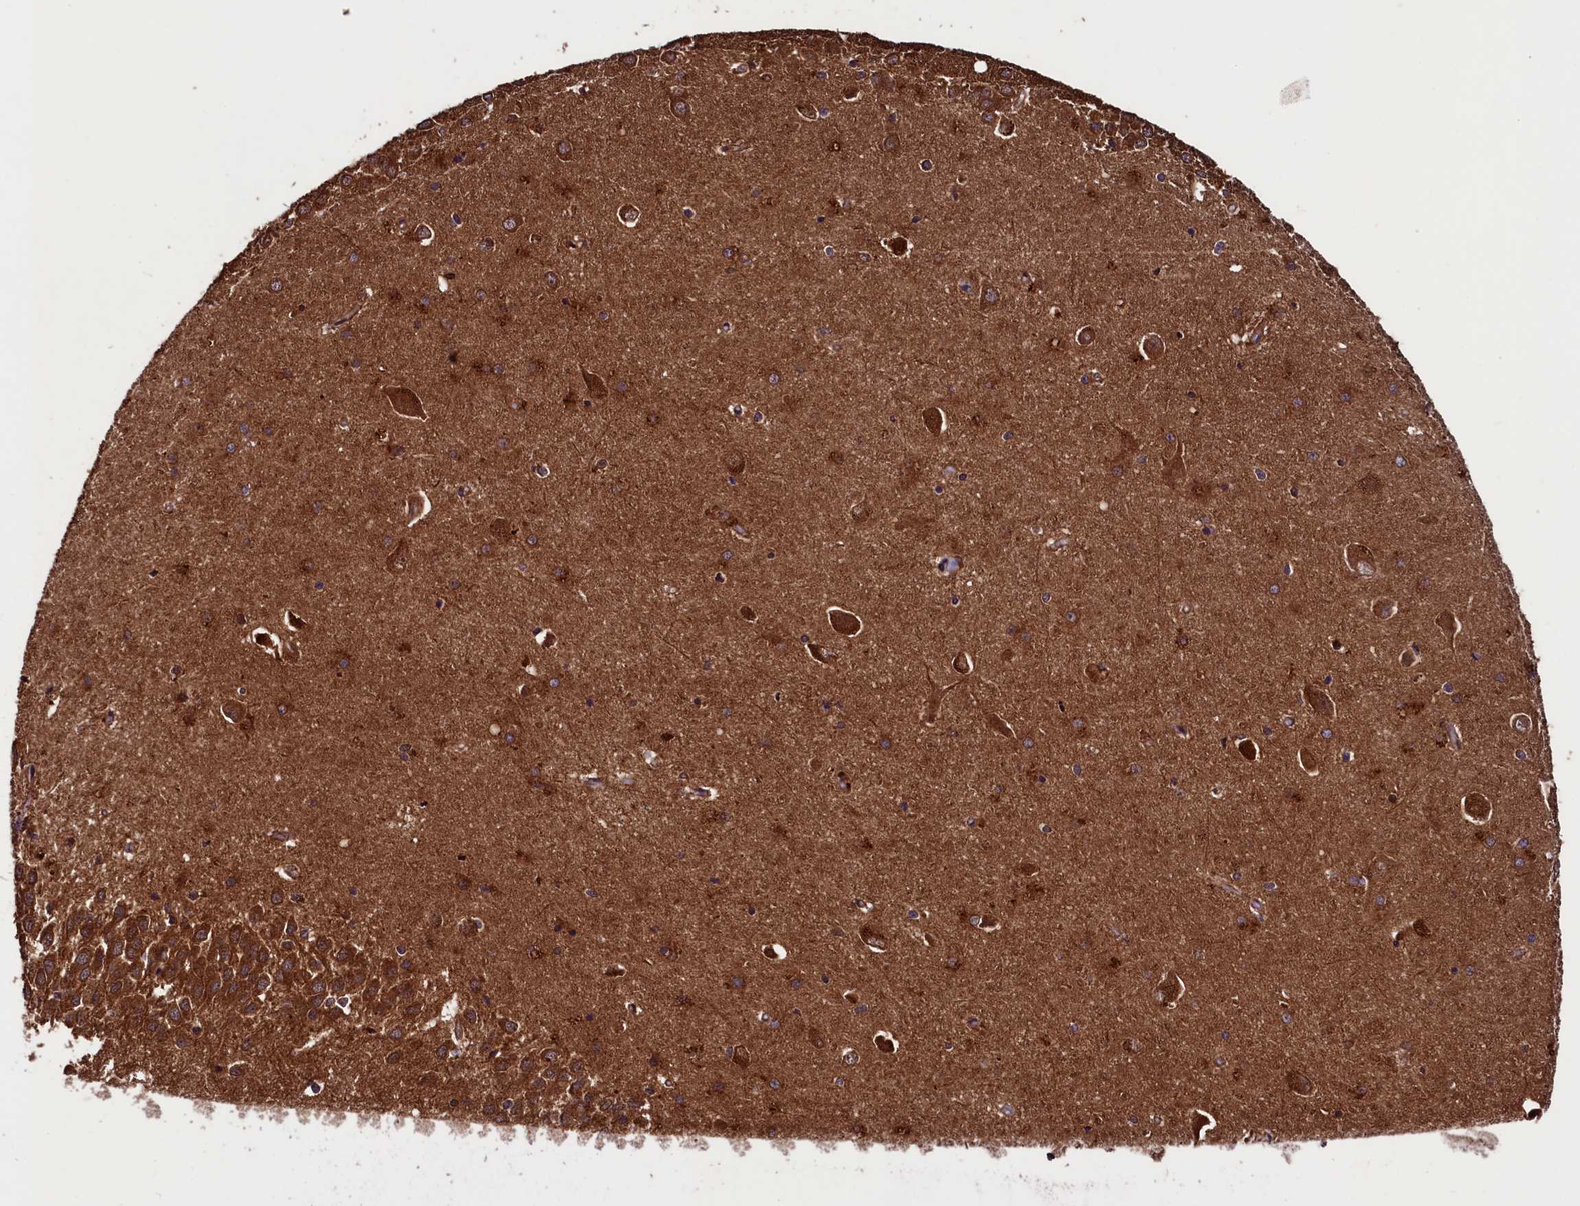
{"staining": {"intensity": "moderate", "quantity": ">75%", "location": "cytoplasmic/membranous"}, "tissue": "hippocampus", "cell_type": "Glial cells", "image_type": "normal", "snomed": [{"axis": "morphology", "description": "Normal tissue, NOS"}, {"axis": "topography", "description": "Hippocampus"}], "caption": "An immunohistochemistry image of benign tissue is shown. Protein staining in brown shows moderate cytoplasmic/membranous positivity in hippocampus within glial cells. (brown staining indicates protein expression, while blue staining denotes nuclei).", "gene": "BLTP3B", "patient": {"sex": "male", "age": 45}}